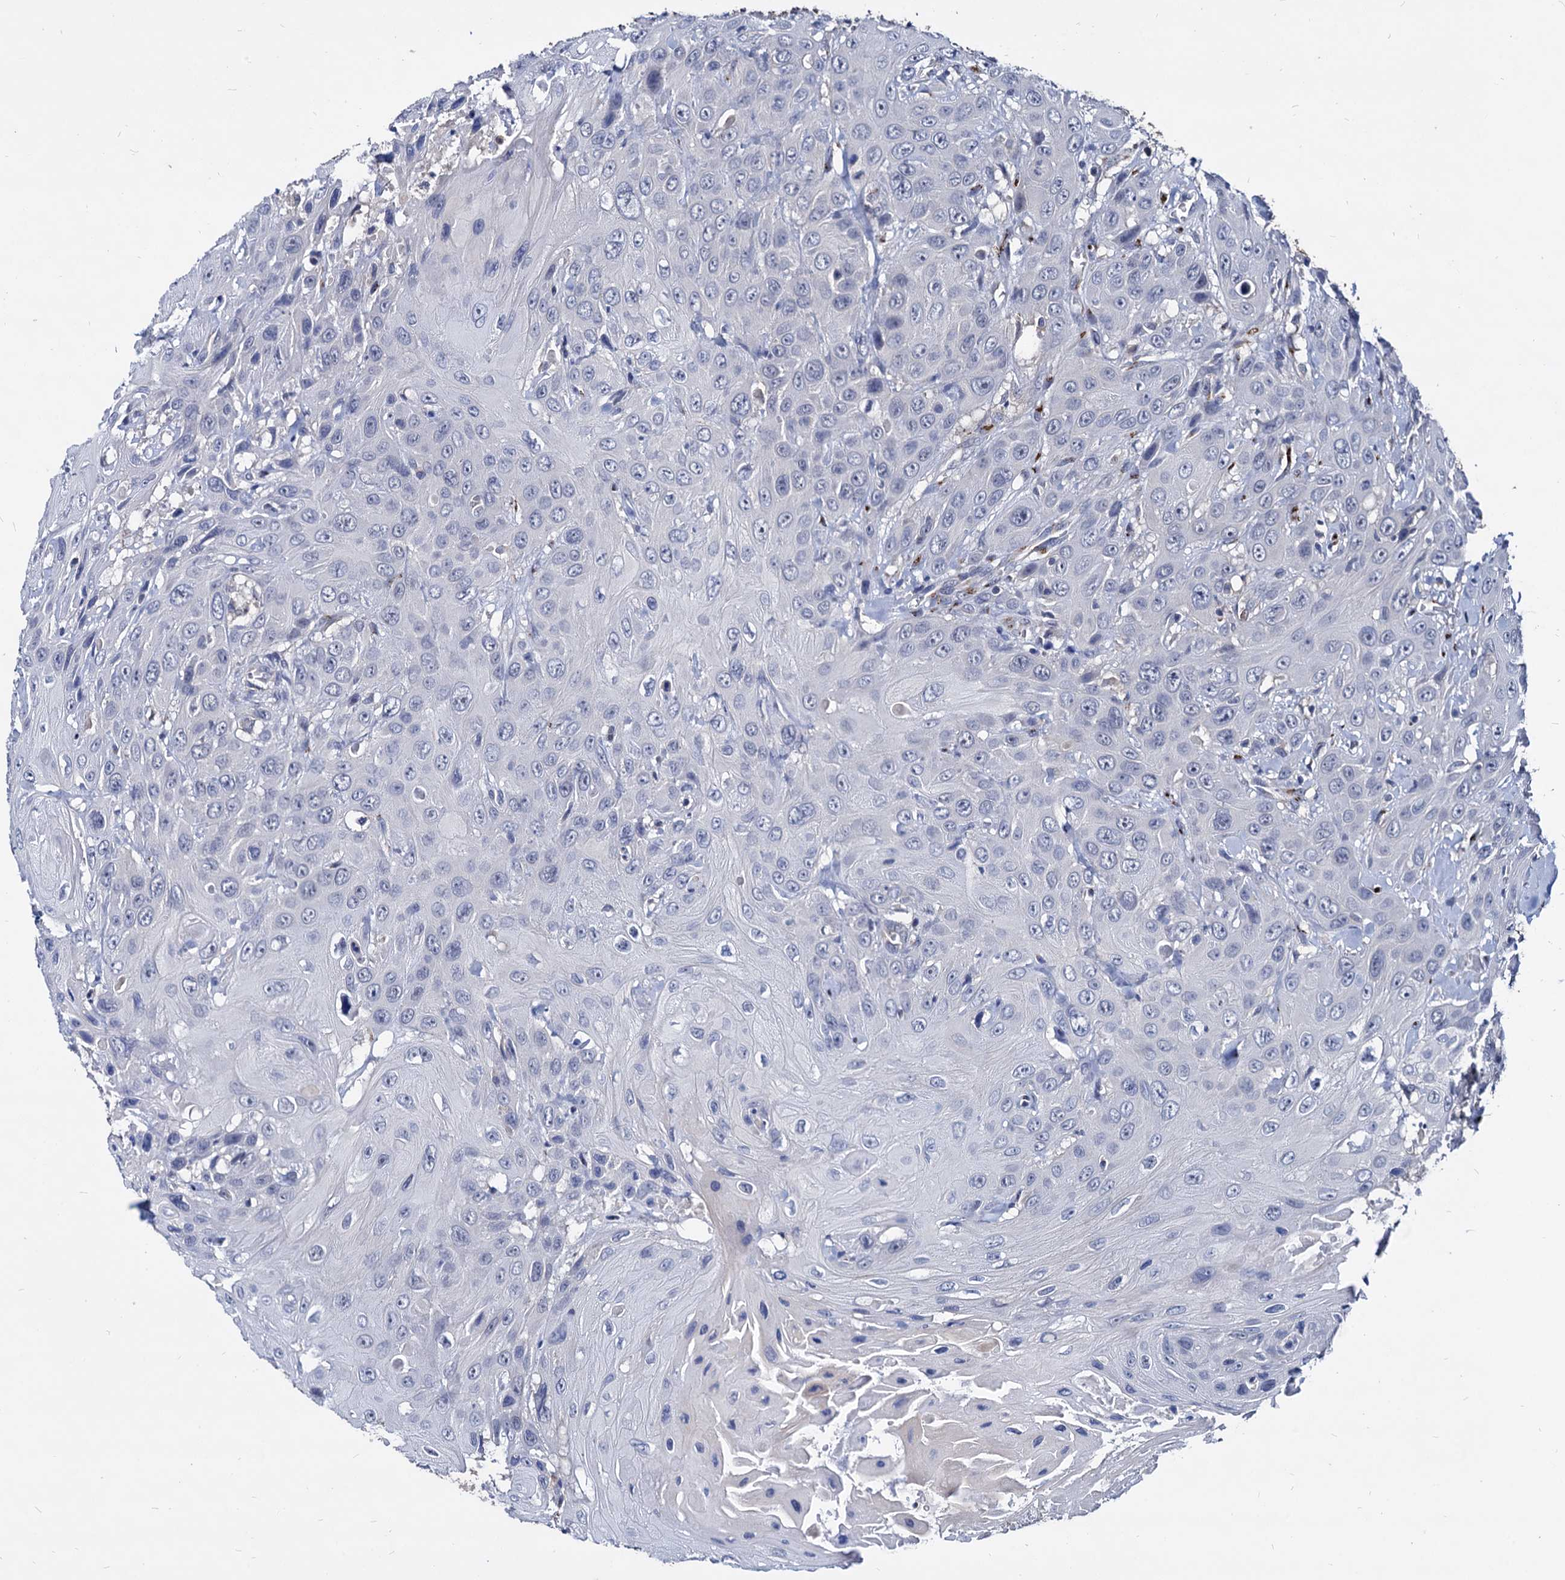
{"staining": {"intensity": "negative", "quantity": "none", "location": "none"}, "tissue": "head and neck cancer", "cell_type": "Tumor cells", "image_type": "cancer", "snomed": [{"axis": "morphology", "description": "Squamous cell carcinoma, NOS"}, {"axis": "topography", "description": "Head-Neck"}], "caption": "Head and neck cancer was stained to show a protein in brown. There is no significant staining in tumor cells. (IHC, brightfield microscopy, high magnification).", "gene": "ESD", "patient": {"sex": "male", "age": 81}}